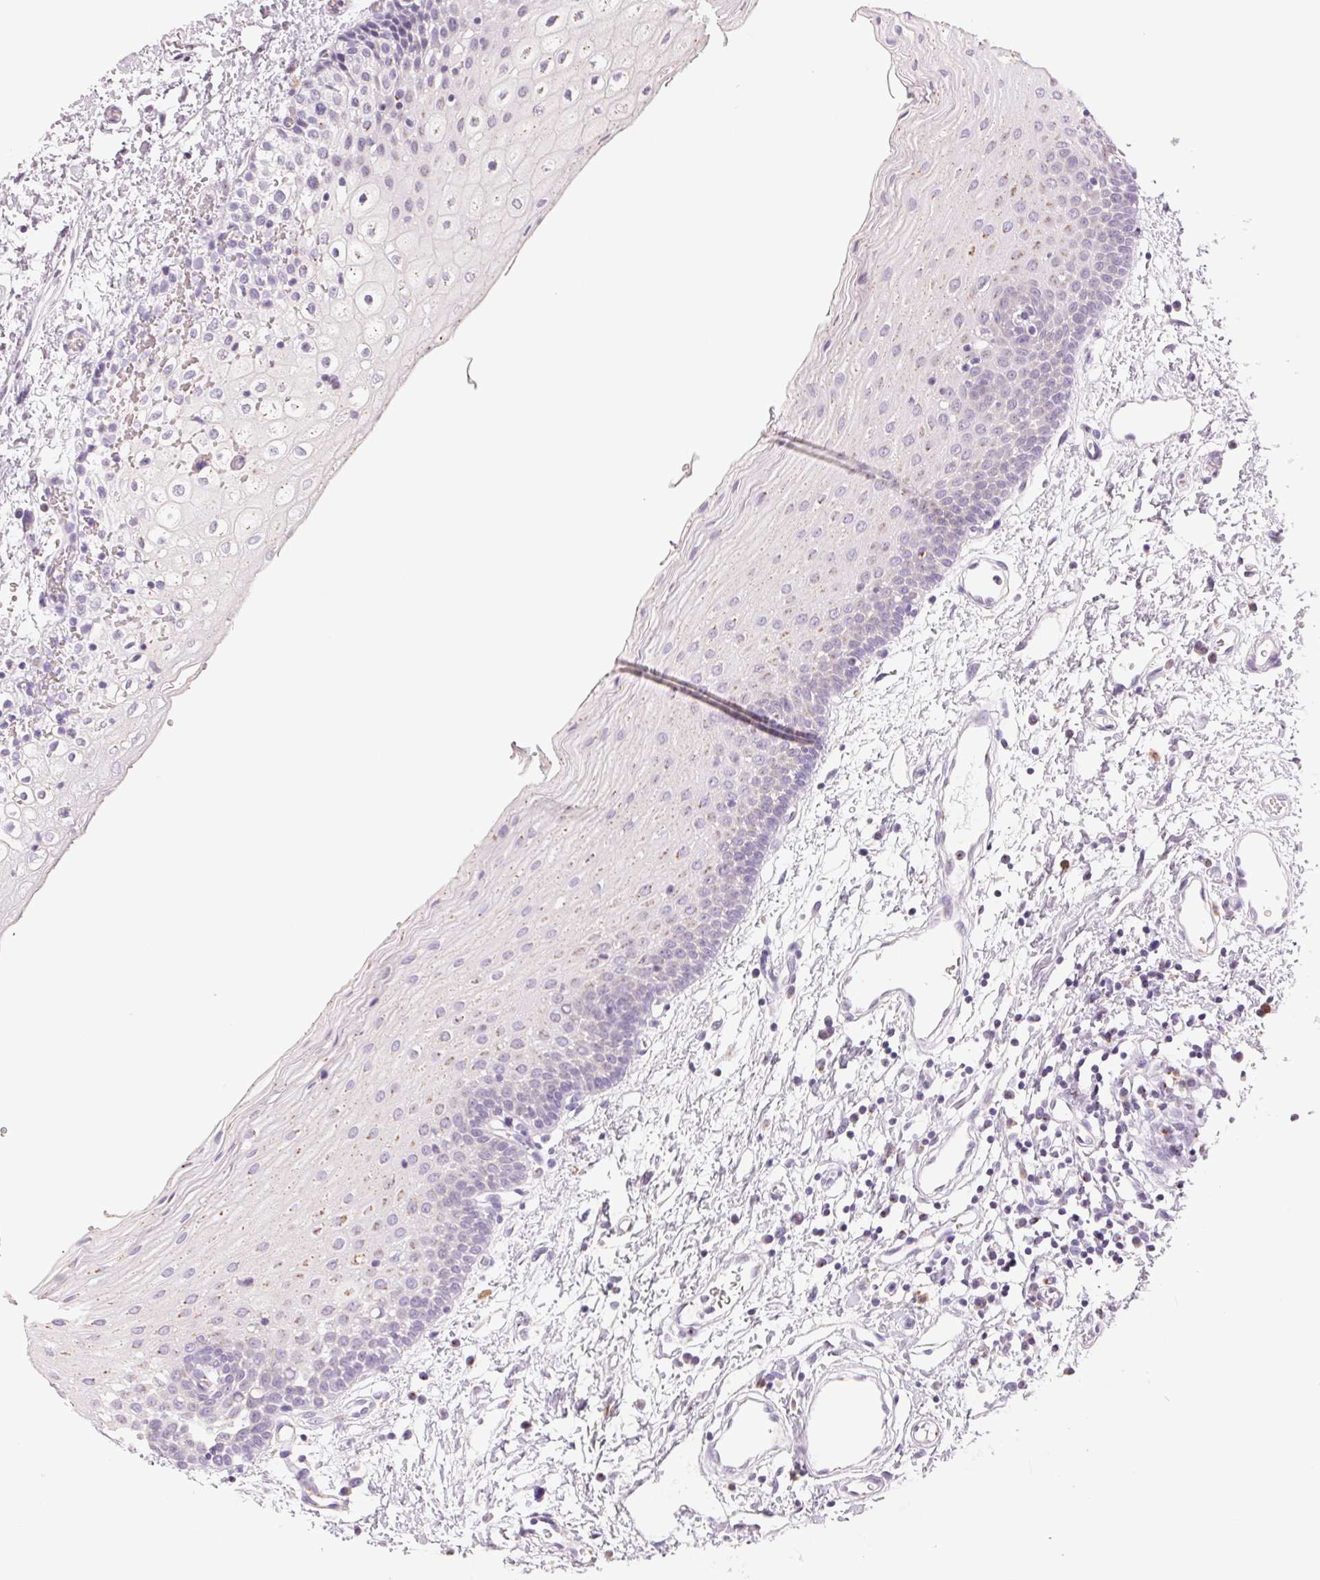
{"staining": {"intensity": "weak", "quantity": "<25%", "location": "cytoplasmic/membranous"}, "tissue": "oral mucosa", "cell_type": "Squamous epithelial cells", "image_type": "normal", "snomed": [{"axis": "morphology", "description": "Normal tissue, NOS"}, {"axis": "topography", "description": "Oral tissue"}], "caption": "There is no significant positivity in squamous epithelial cells of oral mucosa.", "gene": "GALNT7", "patient": {"sex": "female", "age": 43}}